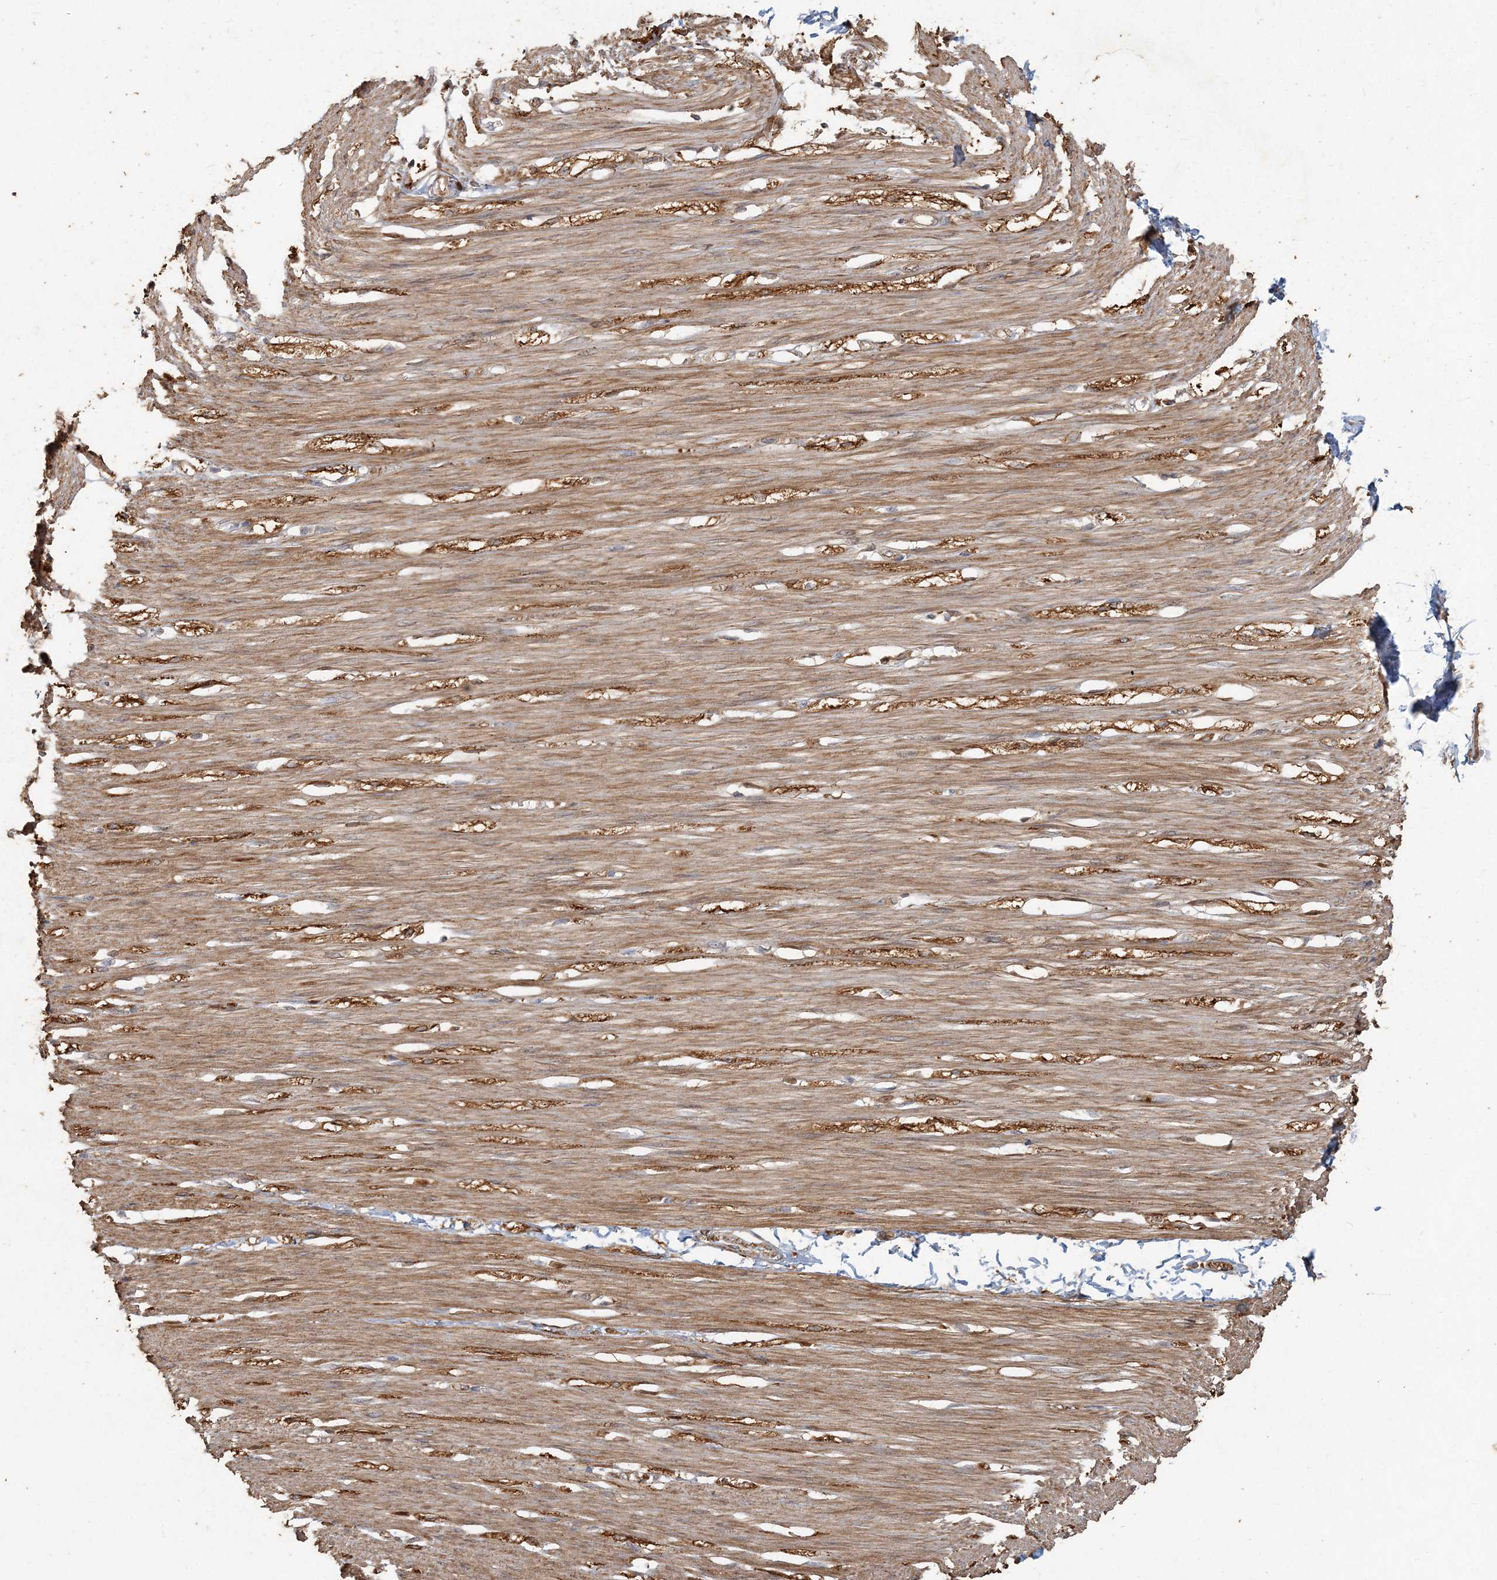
{"staining": {"intensity": "moderate", "quantity": ">75%", "location": "cytoplasmic/membranous"}, "tissue": "smooth muscle", "cell_type": "Smooth muscle cells", "image_type": "normal", "snomed": [{"axis": "morphology", "description": "Normal tissue, NOS"}, {"axis": "morphology", "description": "Adenocarcinoma, NOS"}, {"axis": "topography", "description": "Colon"}, {"axis": "topography", "description": "Peripheral nerve tissue"}], "caption": "Immunohistochemistry (IHC) micrograph of normal human smooth muscle stained for a protein (brown), which shows medium levels of moderate cytoplasmic/membranous expression in approximately >75% of smooth muscle cells.", "gene": "RNF145", "patient": {"sex": "male", "age": 14}}